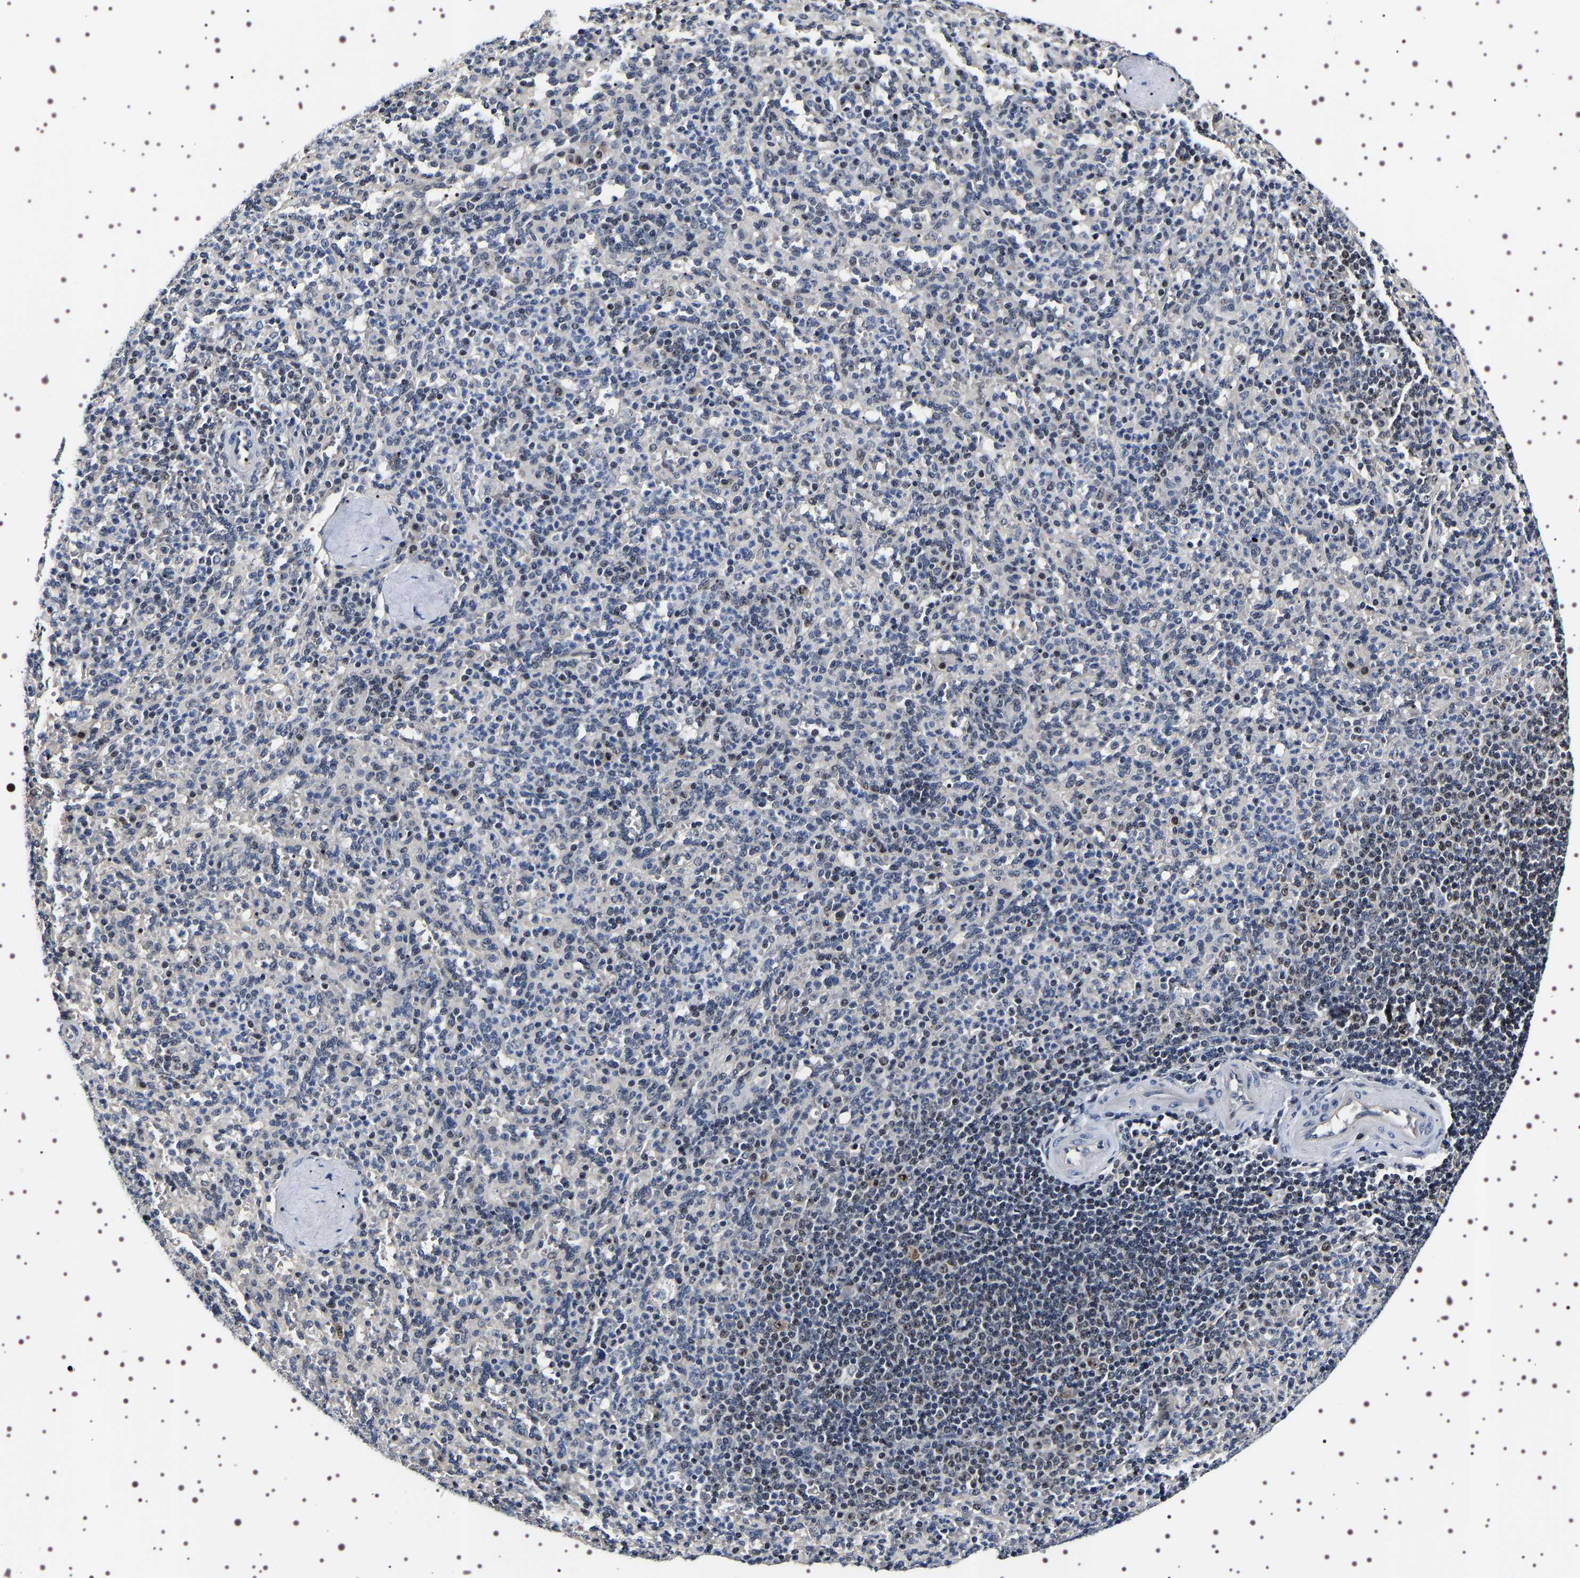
{"staining": {"intensity": "negative", "quantity": "none", "location": "none"}, "tissue": "spleen", "cell_type": "Cells in red pulp", "image_type": "normal", "snomed": [{"axis": "morphology", "description": "Normal tissue, NOS"}, {"axis": "topography", "description": "Spleen"}], "caption": "Cells in red pulp show no significant expression in unremarkable spleen. Brightfield microscopy of immunohistochemistry stained with DAB (3,3'-diaminobenzidine) (brown) and hematoxylin (blue), captured at high magnification.", "gene": "GNL3", "patient": {"sex": "male", "age": 36}}